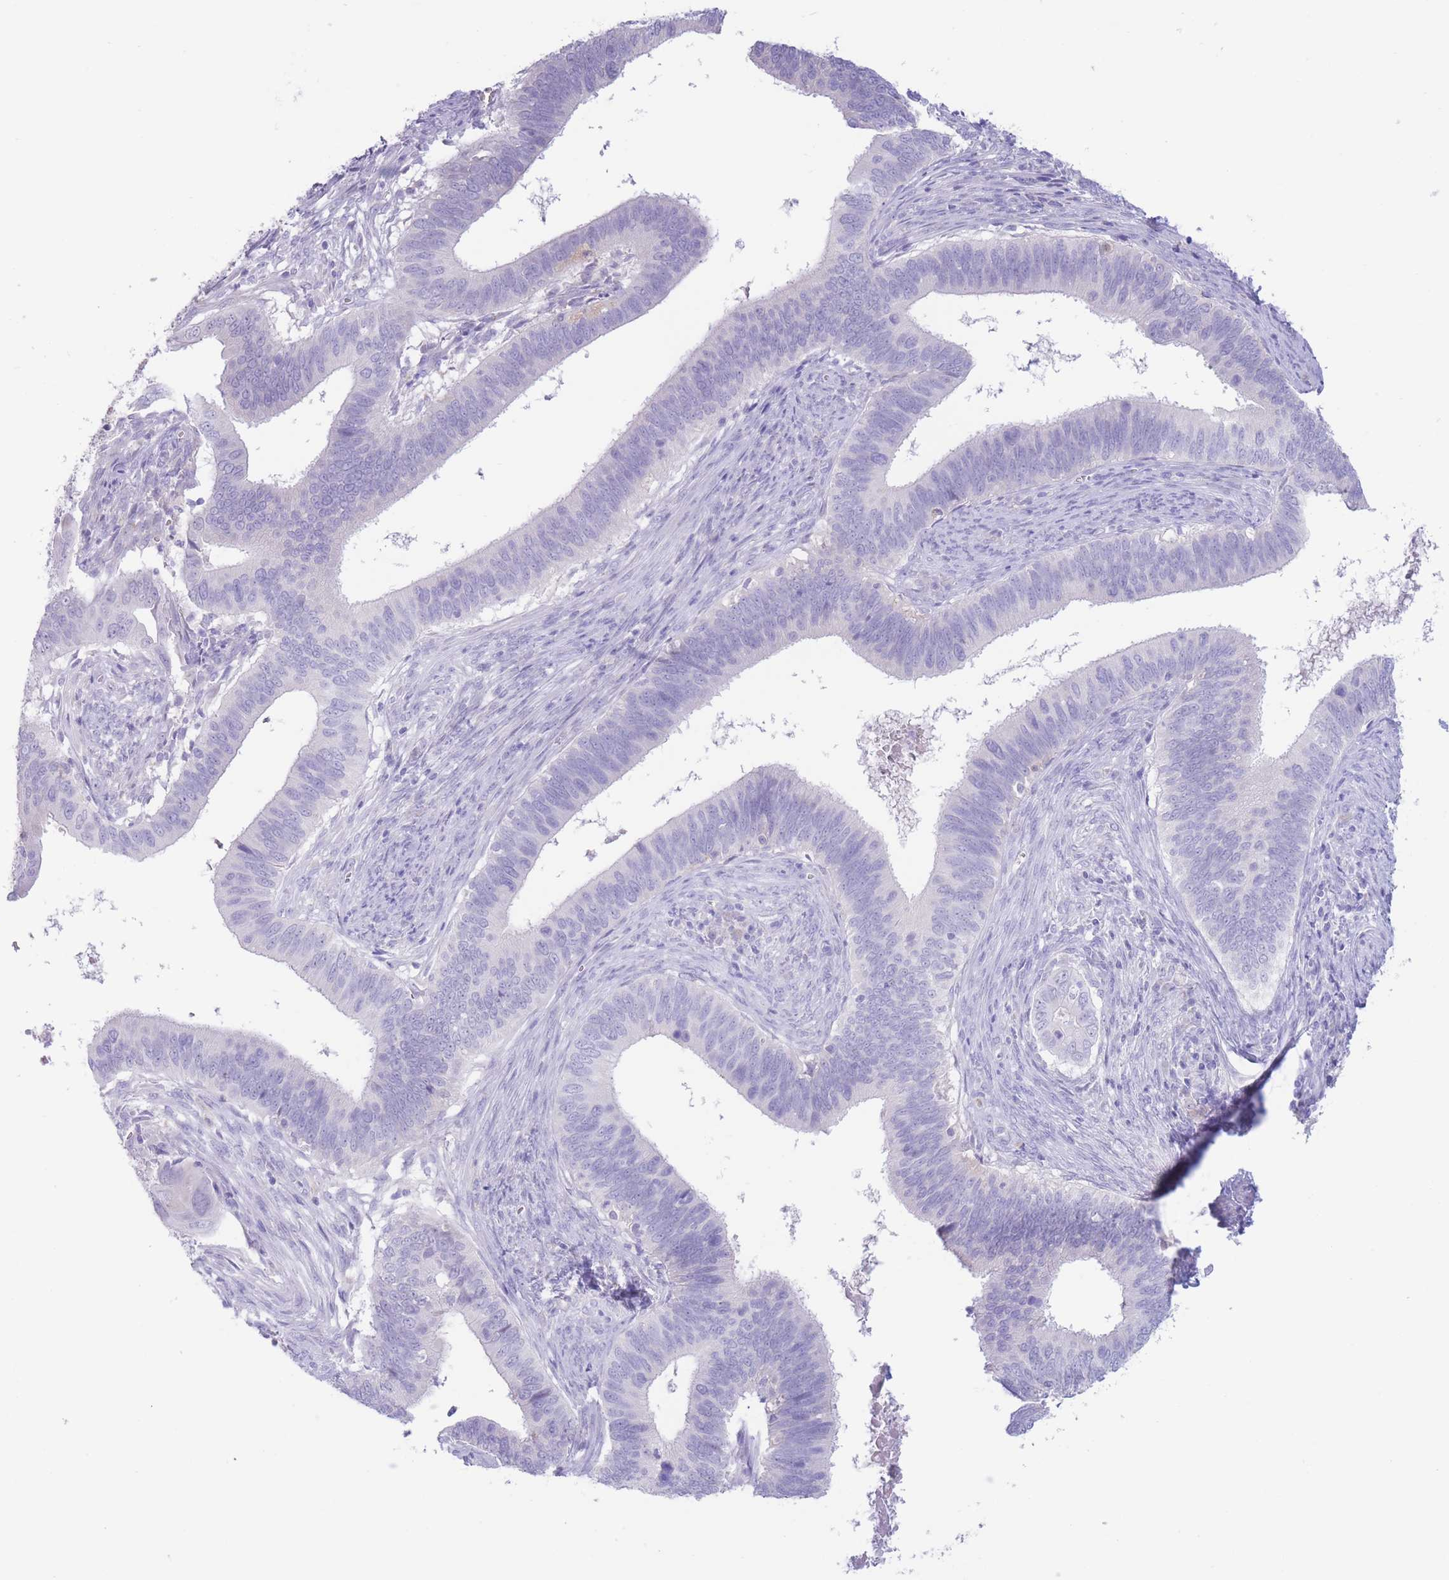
{"staining": {"intensity": "negative", "quantity": "none", "location": "none"}, "tissue": "cervical cancer", "cell_type": "Tumor cells", "image_type": "cancer", "snomed": [{"axis": "morphology", "description": "Adenocarcinoma, NOS"}, {"axis": "topography", "description": "Cervix"}], "caption": "Human adenocarcinoma (cervical) stained for a protein using IHC shows no positivity in tumor cells.", "gene": "FAH", "patient": {"sex": "female", "age": 42}}